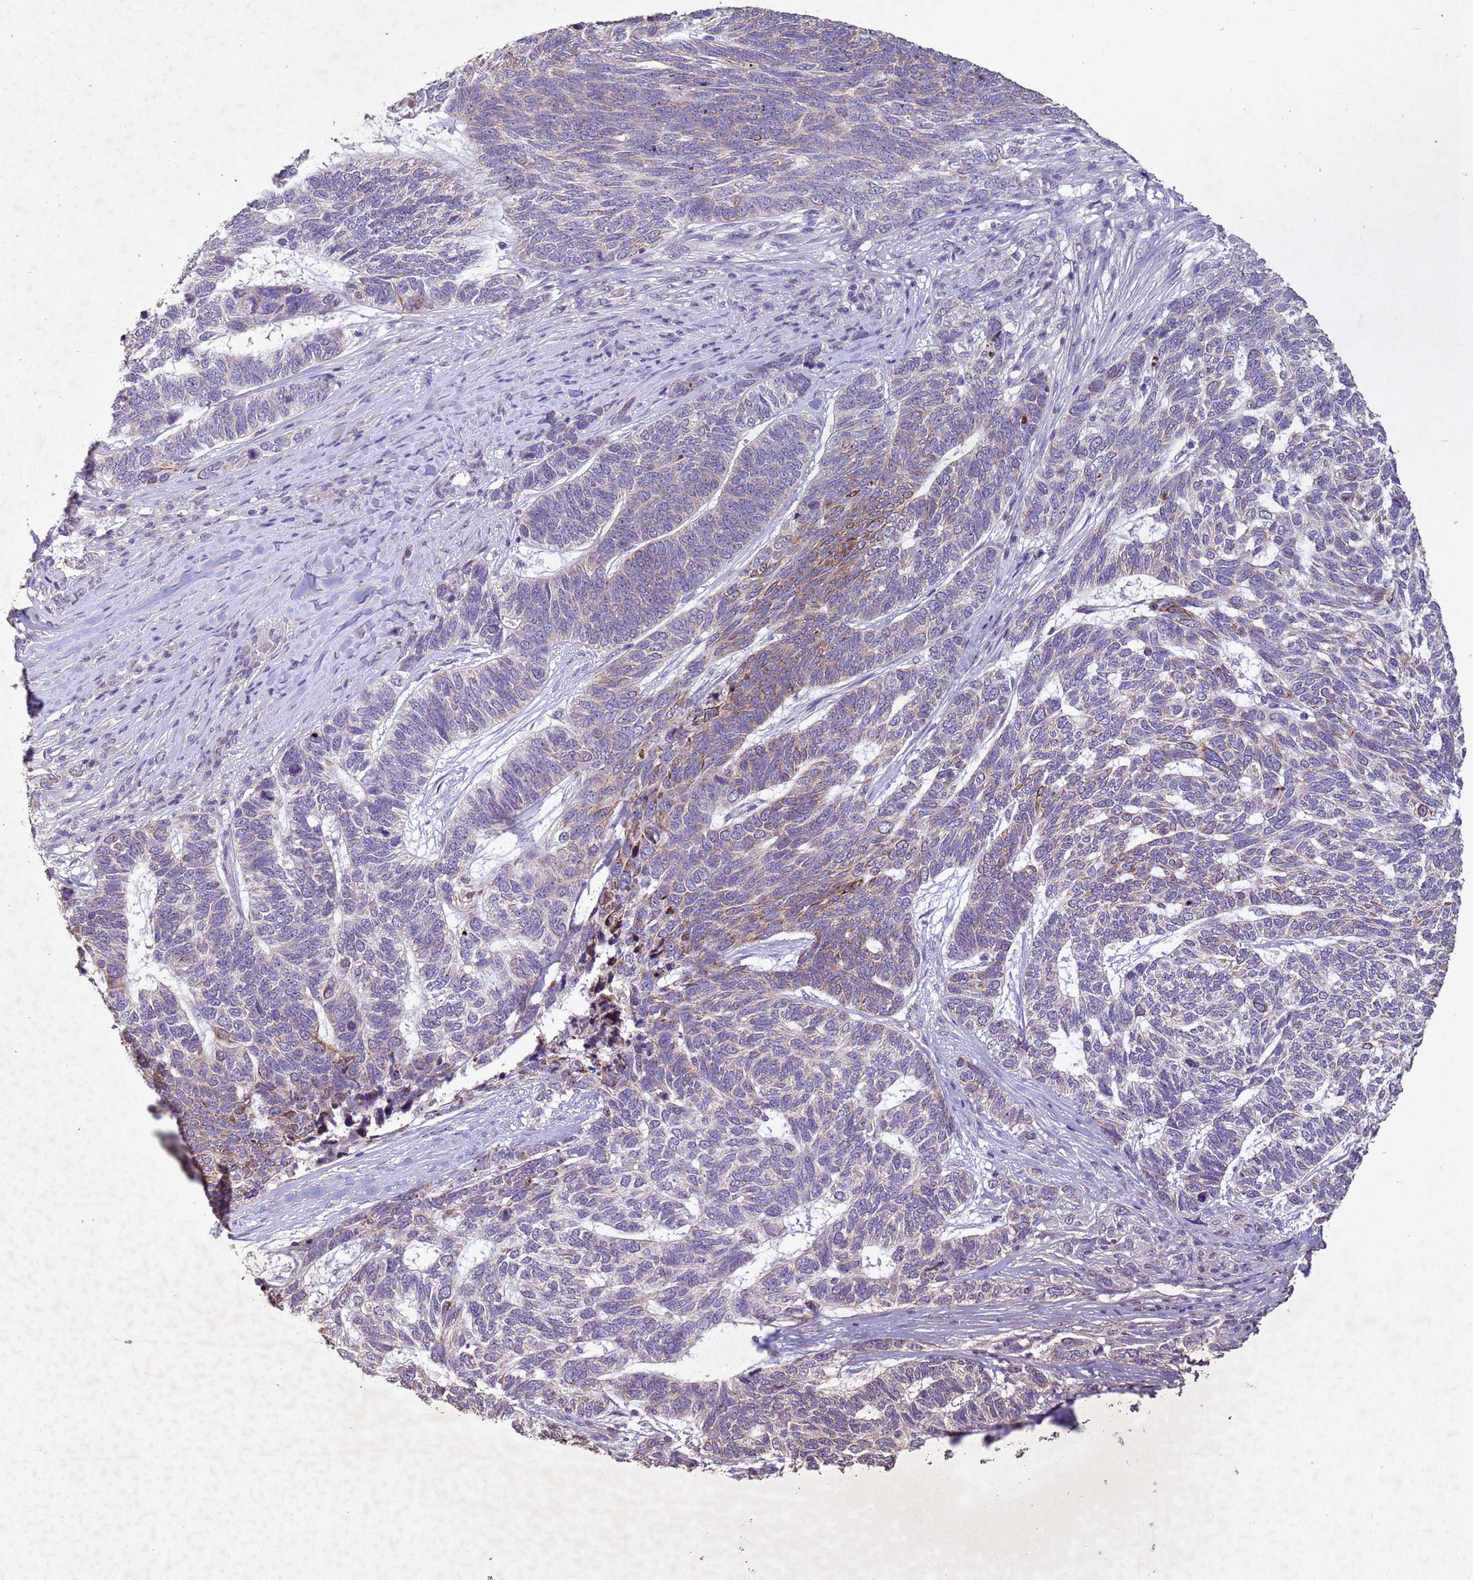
{"staining": {"intensity": "moderate", "quantity": "<25%", "location": "cytoplasmic/membranous"}, "tissue": "skin cancer", "cell_type": "Tumor cells", "image_type": "cancer", "snomed": [{"axis": "morphology", "description": "Basal cell carcinoma"}, {"axis": "topography", "description": "Skin"}], "caption": "Immunohistochemical staining of skin basal cell carcinoma reveals moderate cytoplasmic/membranous protein staining in about <25% of tumor cells. (Stains: DAB (3,3'-diaminobenzidine) in brown, nuclei in blue, Microscopy: brightfield microscopy at high magnification).", "gene": "NLRP11", "patient": {"sex": "female", "age": 65}}